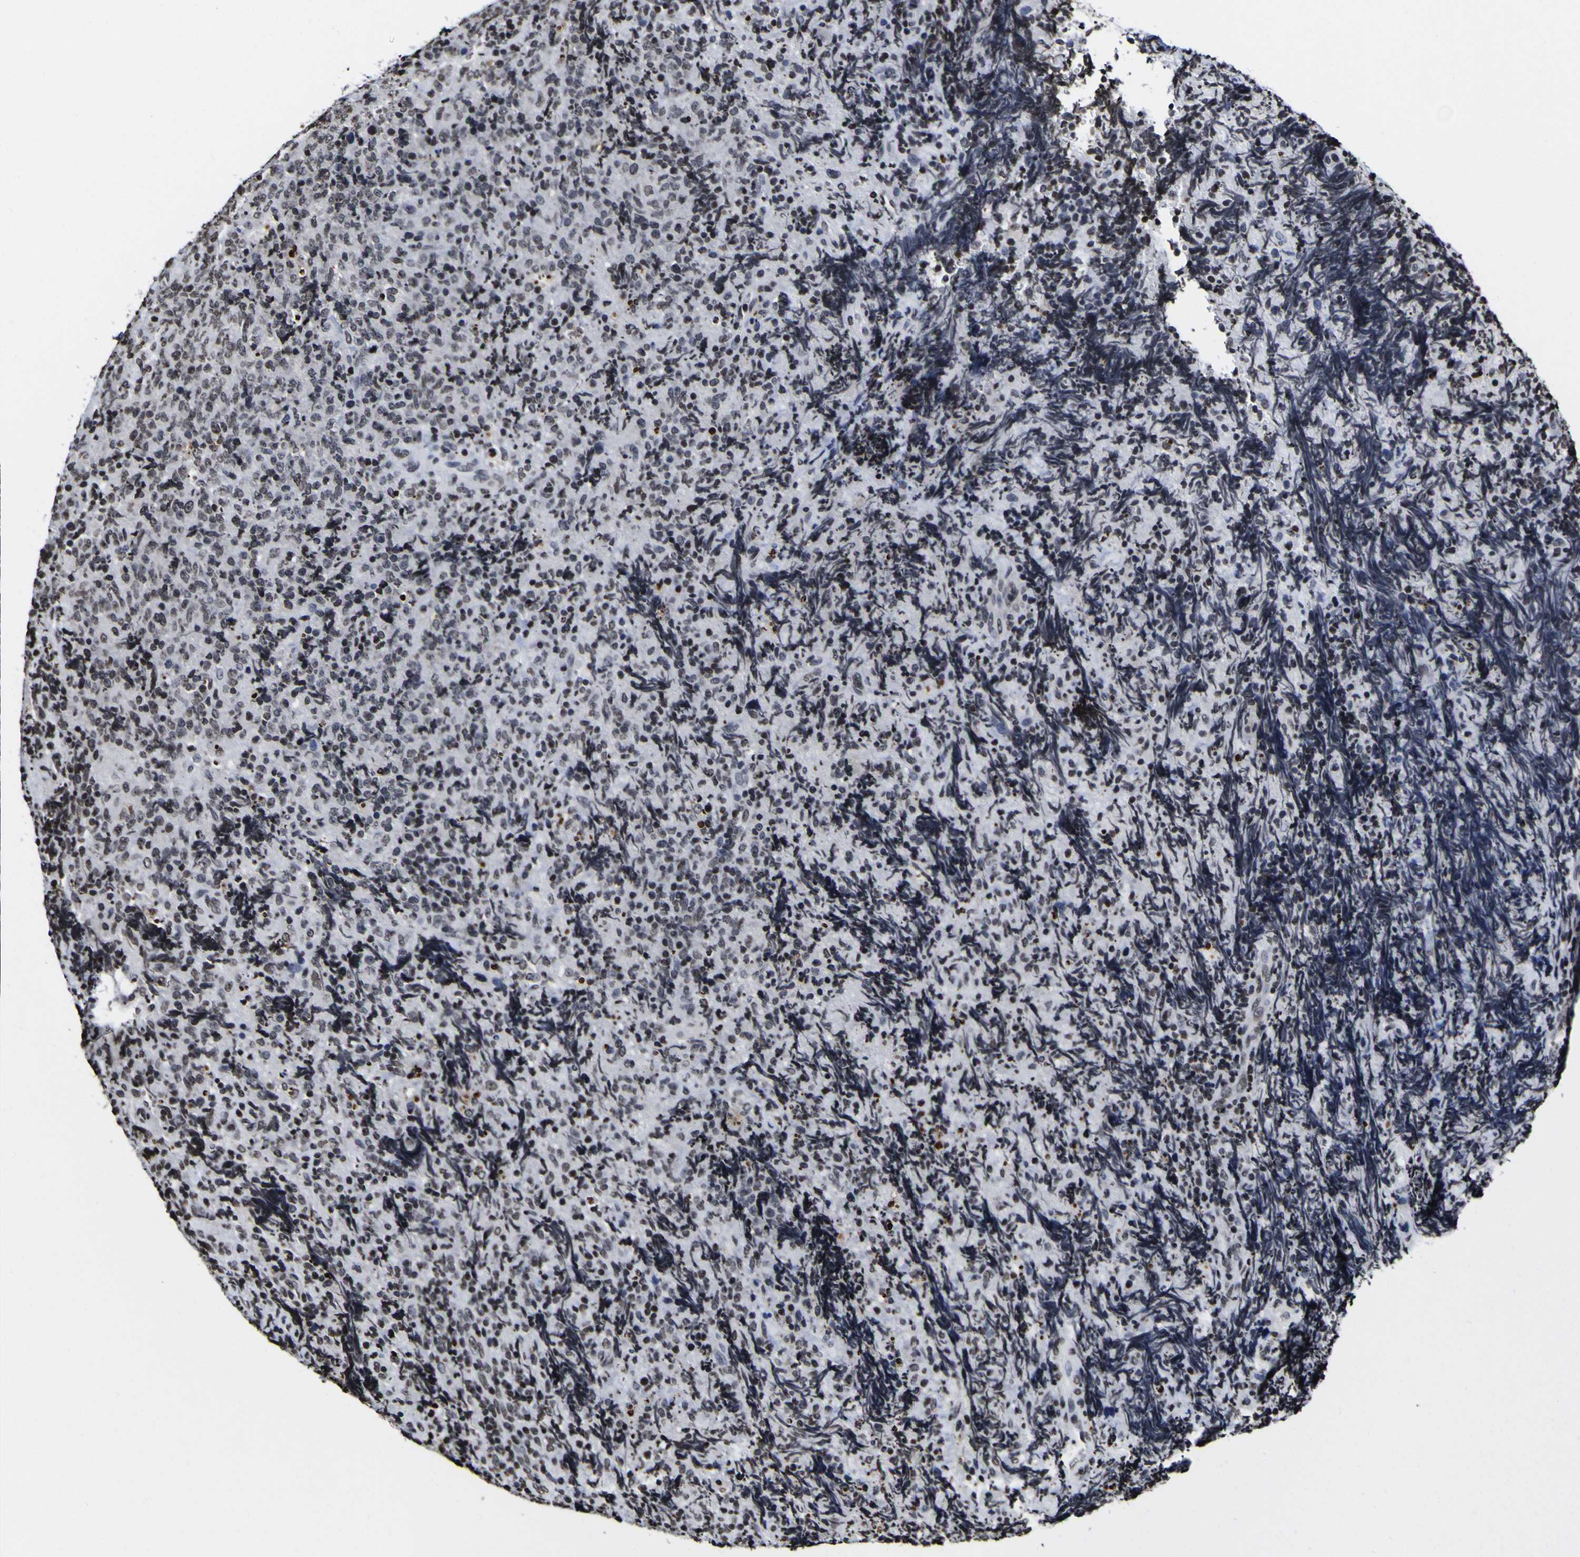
{"staining": {"intensity": "moderate", "quantity": "25%-75%", "location": "nuclear"}, "tissue": "lymphoma", "cell_type": "Tumor cells", "image_type": "cancer", "snomed": [{"axis": "morphology", "description": "Malignant lymphoma, non-Hodgkin's type, High grade"}, {"axis": "topography", "description": "Tonsil"}], "caption": "A brown stain labels moderate nuclear staining of a protein in human malignant lymphoma, non-Hodgkin's type (high-grade) tumor cells. (DAB (3,3'-diaminobenzidine) = brown stain, brightfield microscopy at high magnification).", "gene": "PIAS1", "patient": {"sex": "female", "age": 36}}